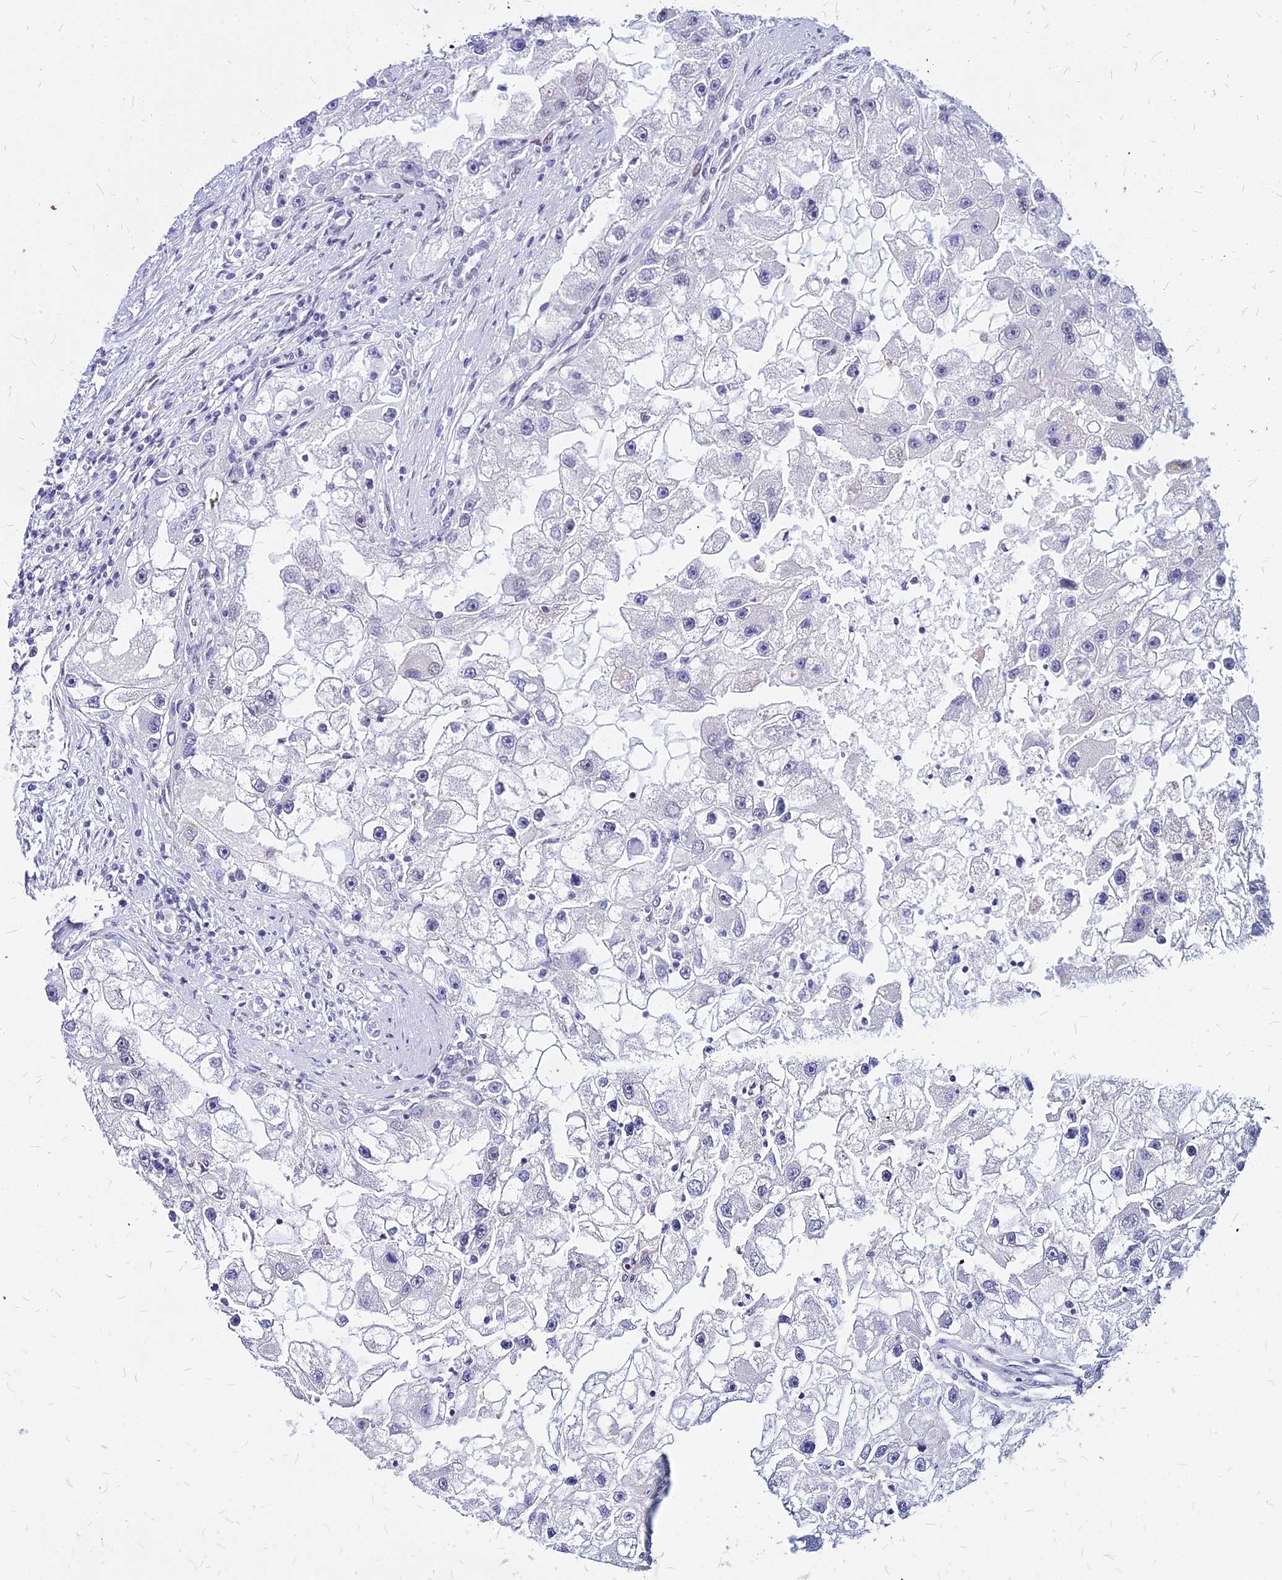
{"staining": {"intensity": "negative", "quantity": "none", "location": "none"}, "tissue": "renal cancer", "cell_type": "Tumor cells", "image_type": "cancer", "snomed": [{"axis": "morphology", "description": "Adenocarcinoma, NOS"}, {"axis": "topography", "description": "Kidney"}], "caption": "This histopathology image is of adenocarcinoma (renal) stained with immunohistochemistry to label a protein in brown with the nuclei are counter-stained blue. There is no expression in tumor cells. (Immunohistochemistry, brightfield microscopy, high magnification).", "gene": "FDX2", "patient": {"sex": "male", "age": 63}}